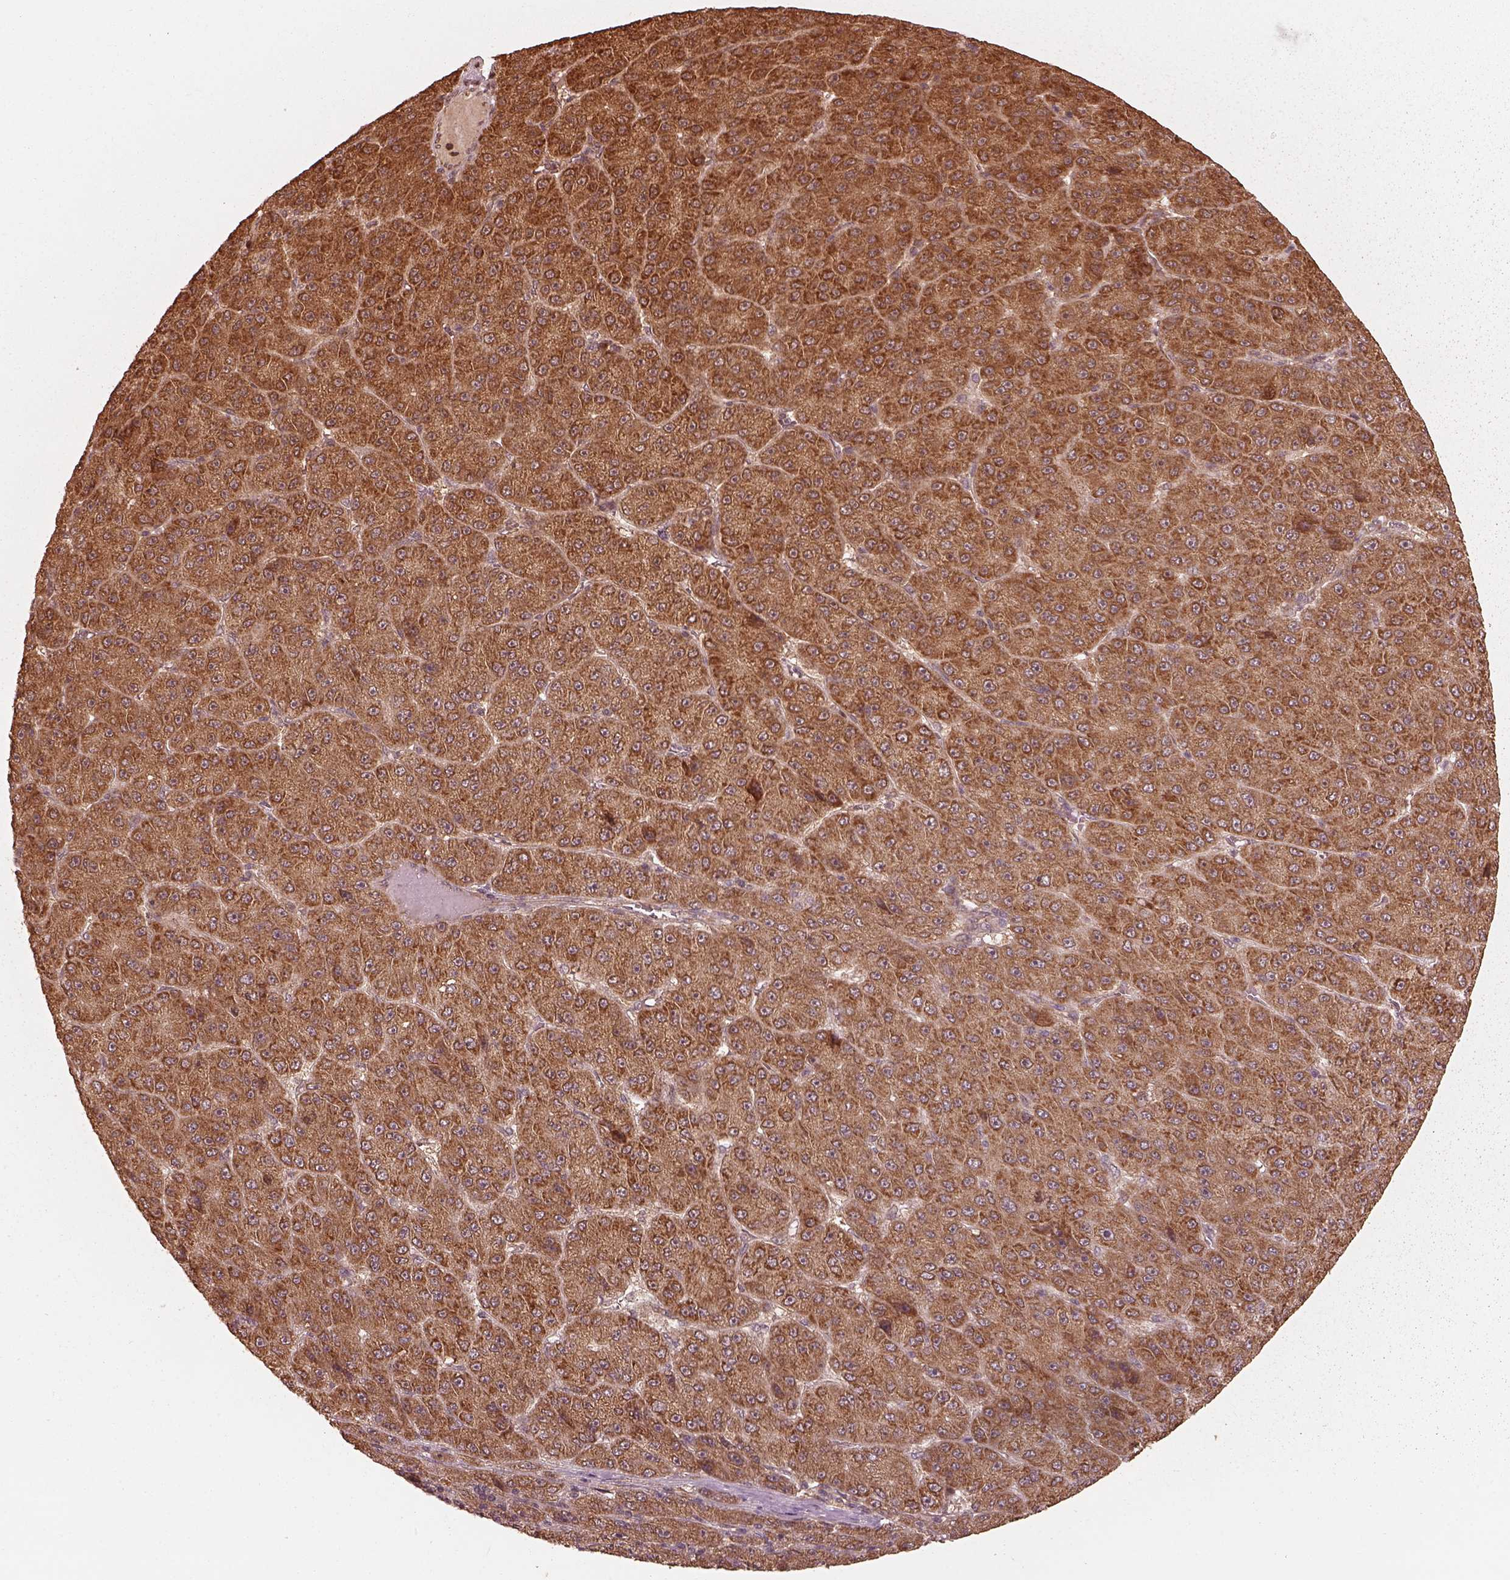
{"staining": {"intensity": "strong", "quantity": ">75%", "location": "cytoplasmic/membranous"}, "tissue": "liver cancer", "cell_type": "Tumor cells", "image_type": "cancer", "snomed": [{"axis": "morphology", "description": "Carcinoma, Hepatocellular, NOS"}, {"axis": "topography", "description": "Liver"}], "caption": "A high amount of strong cytoplasmic/membranous staining is identified in approximately >75% of tumor cells in hepatocellular carcinoma (liver) tissue.", "gene": "DNAJC25", "patient": {"sex": "male", "age": 67}}